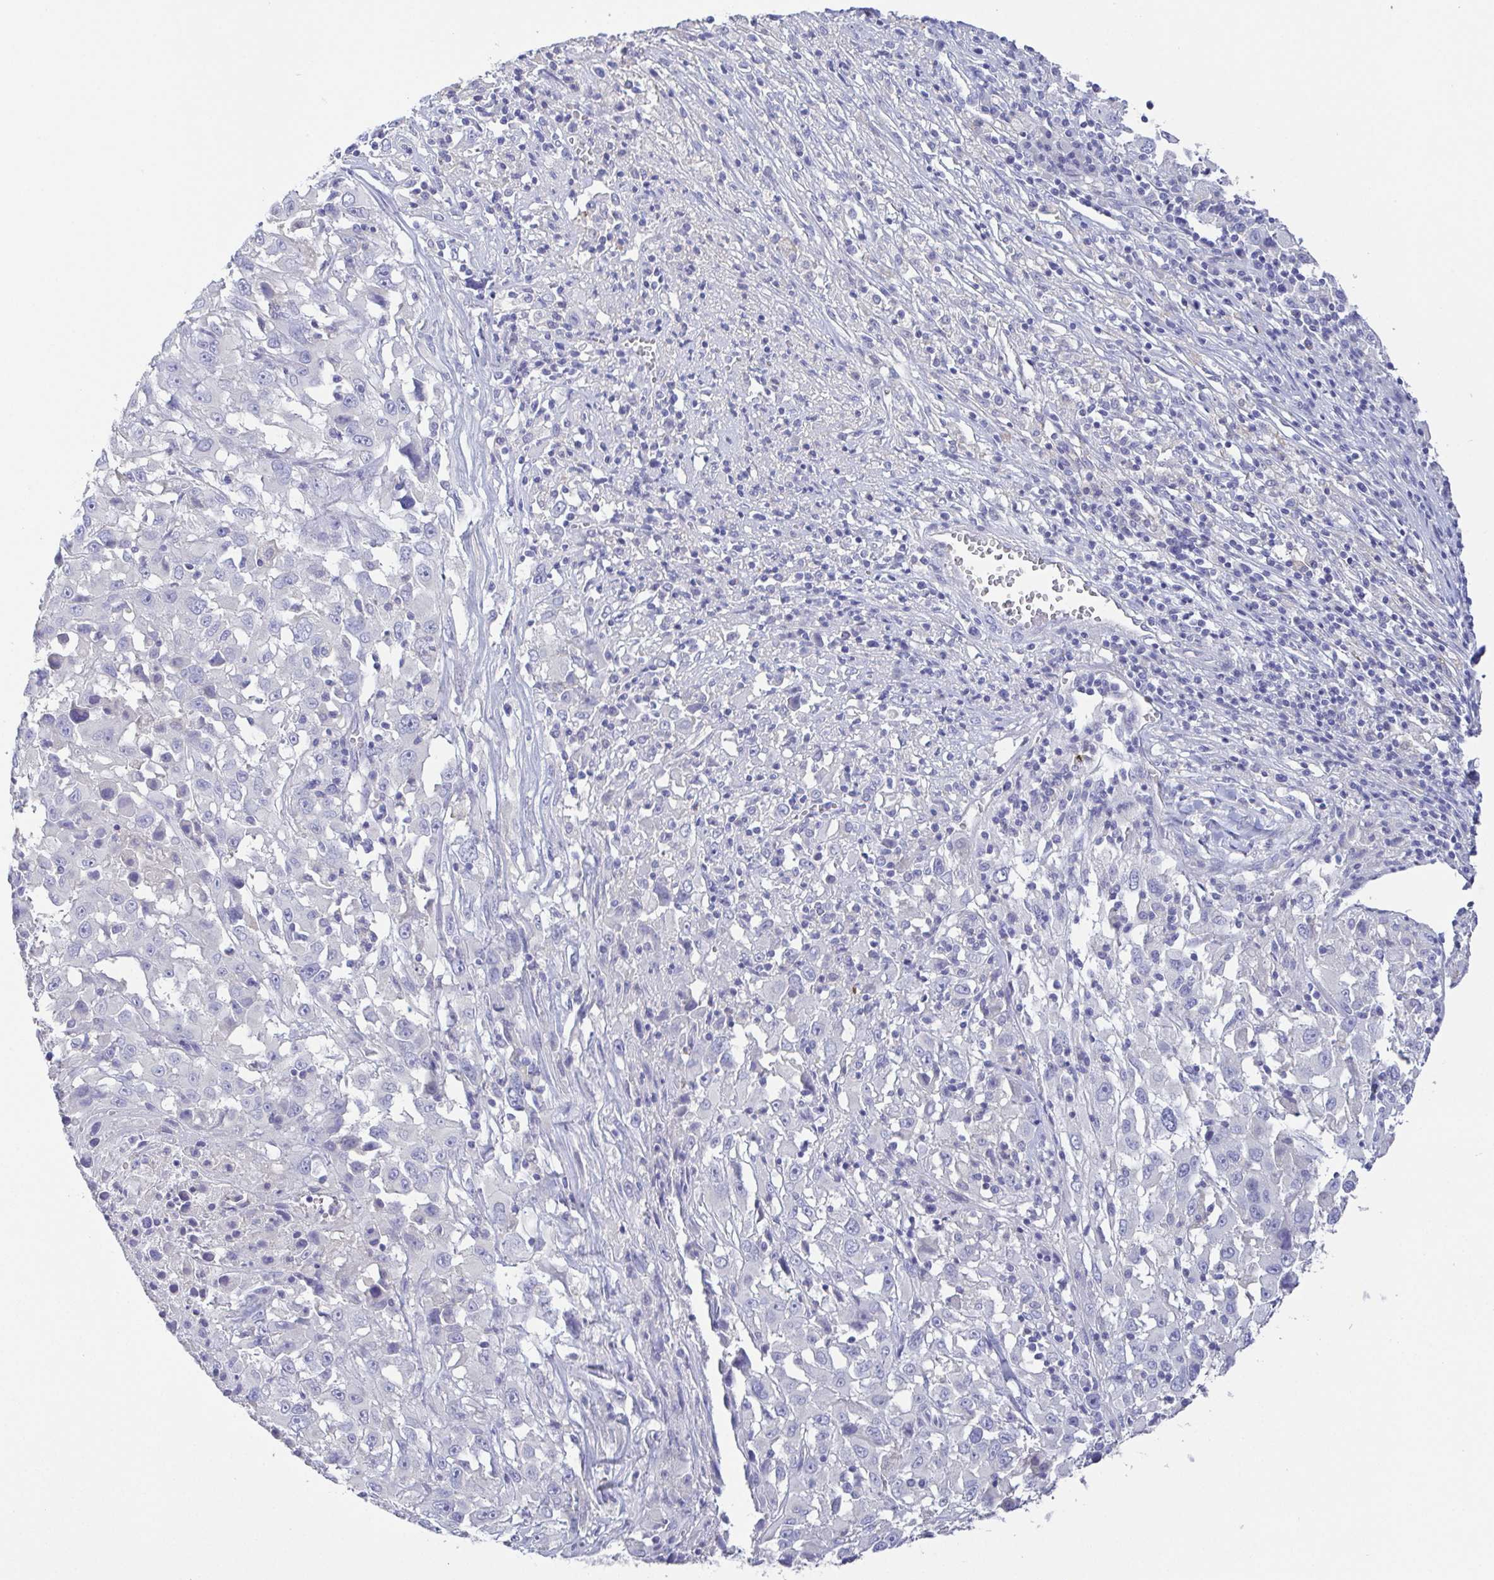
{"staining": {"intensity": "negative", "quantity": "none", "location": "none"}, "tissue": "melanoma", "cell_type": "Tumor cells", "image_type": "cancer", "snomed": [{"axis": "morphology", "description": "Malignant melanoma, Metastatic site"}, {"axis": "topography", "description": "Soft tissue"}], "caption": "Human melanoma stained for a protein using immunohistochemistry (IHC) shows no expression in tumor cells.", "gene": "PKDREJ", "patient": {"sex": "male", "age": 50}}